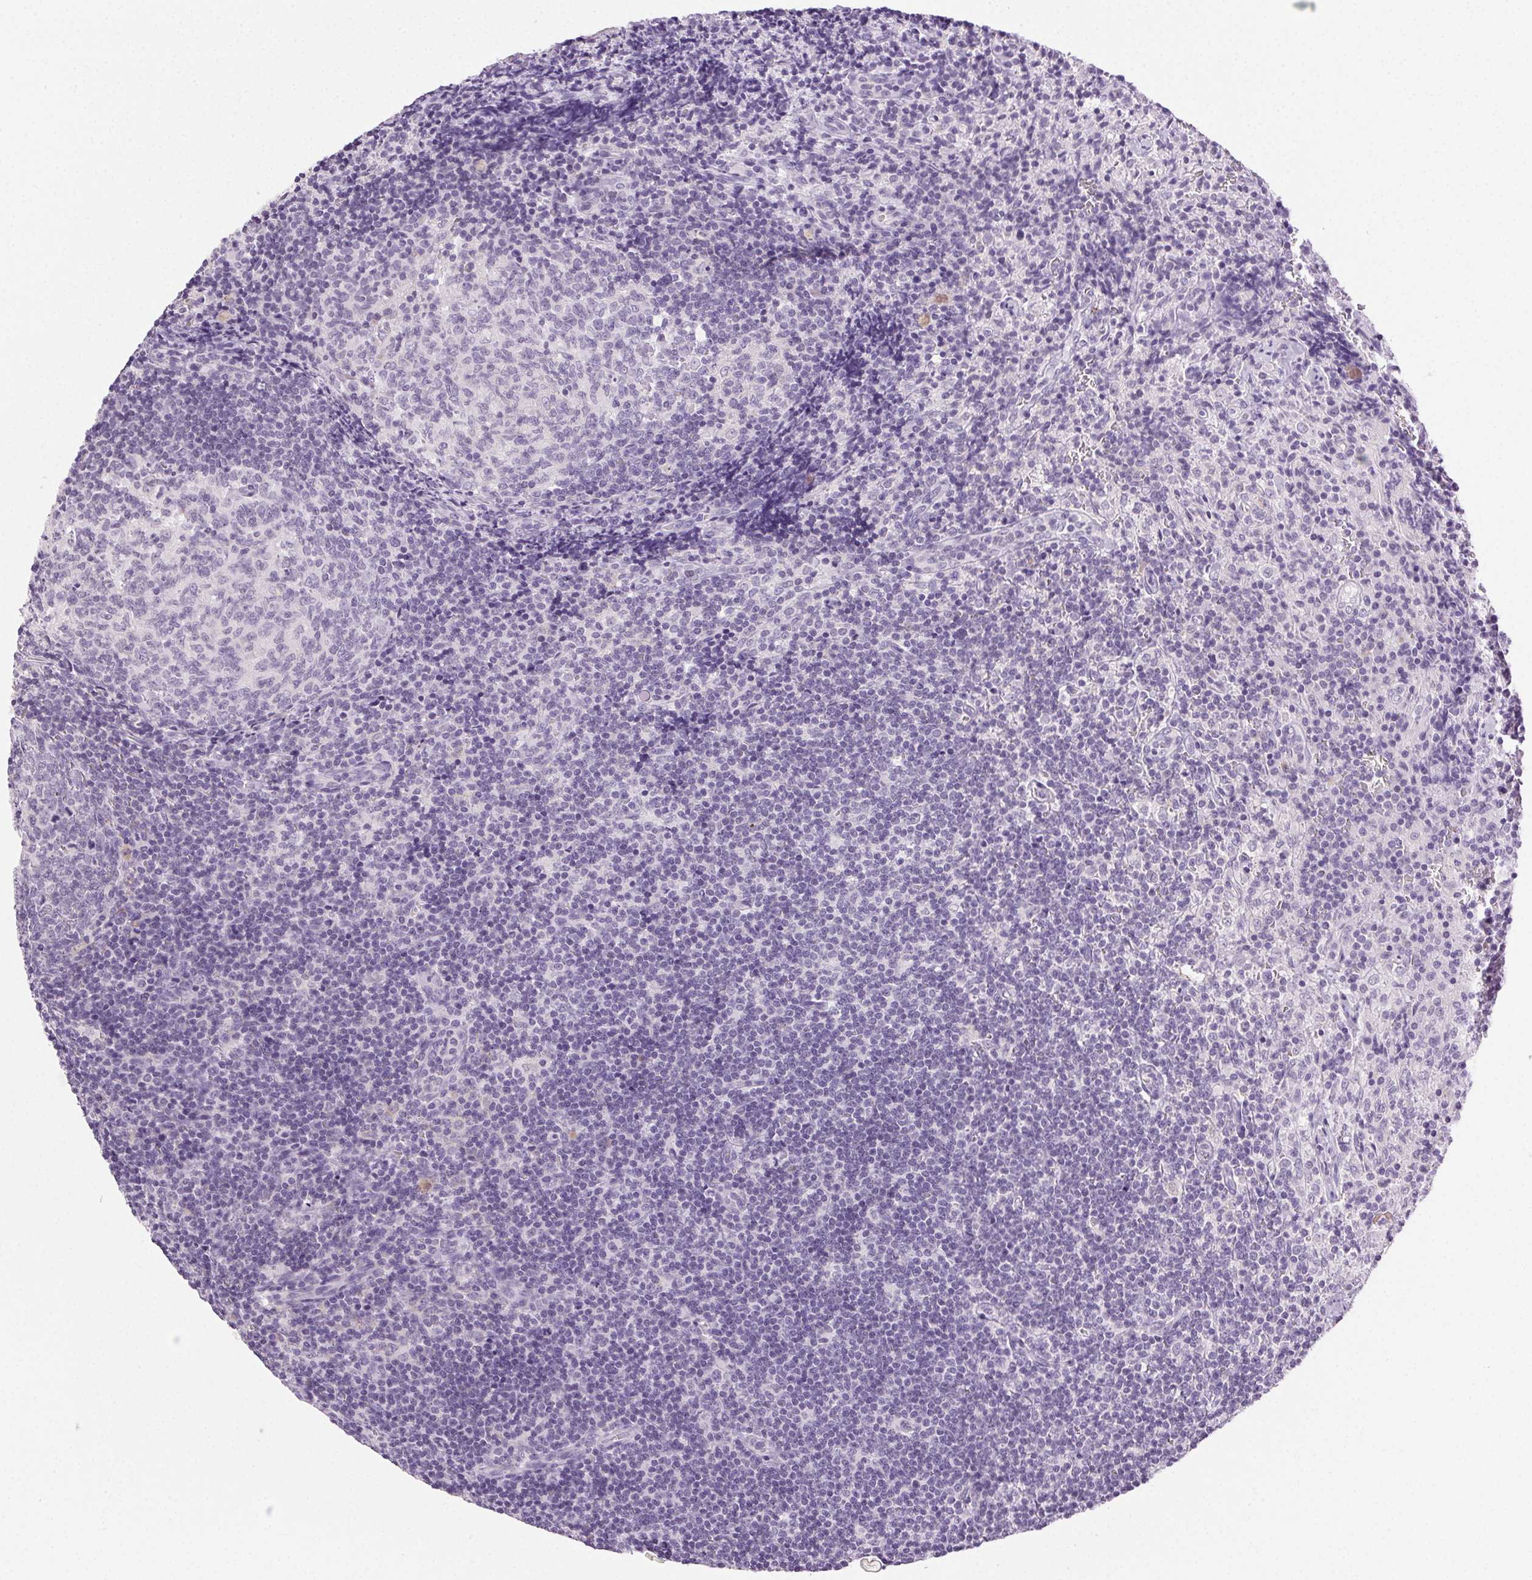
{"staining": {"intensity": "negative", "quantity": "none", "location": "none"}, "tissue": "lymph node", "cell_type": "Germinal center cells", "image_type": "normal", "snomed": [{"axis": "morphology", "description": "Normal tissue, NOS"}, {"axis": "topography", "description": "Lymph node"}], "caption": "An immunohistochemistry (IHC) image of benign lymph node is shown. There is no staining in germinal center cells of lymph node.", "gene": "CLDN10", "patient": {"sex": "male", "age": 67}}